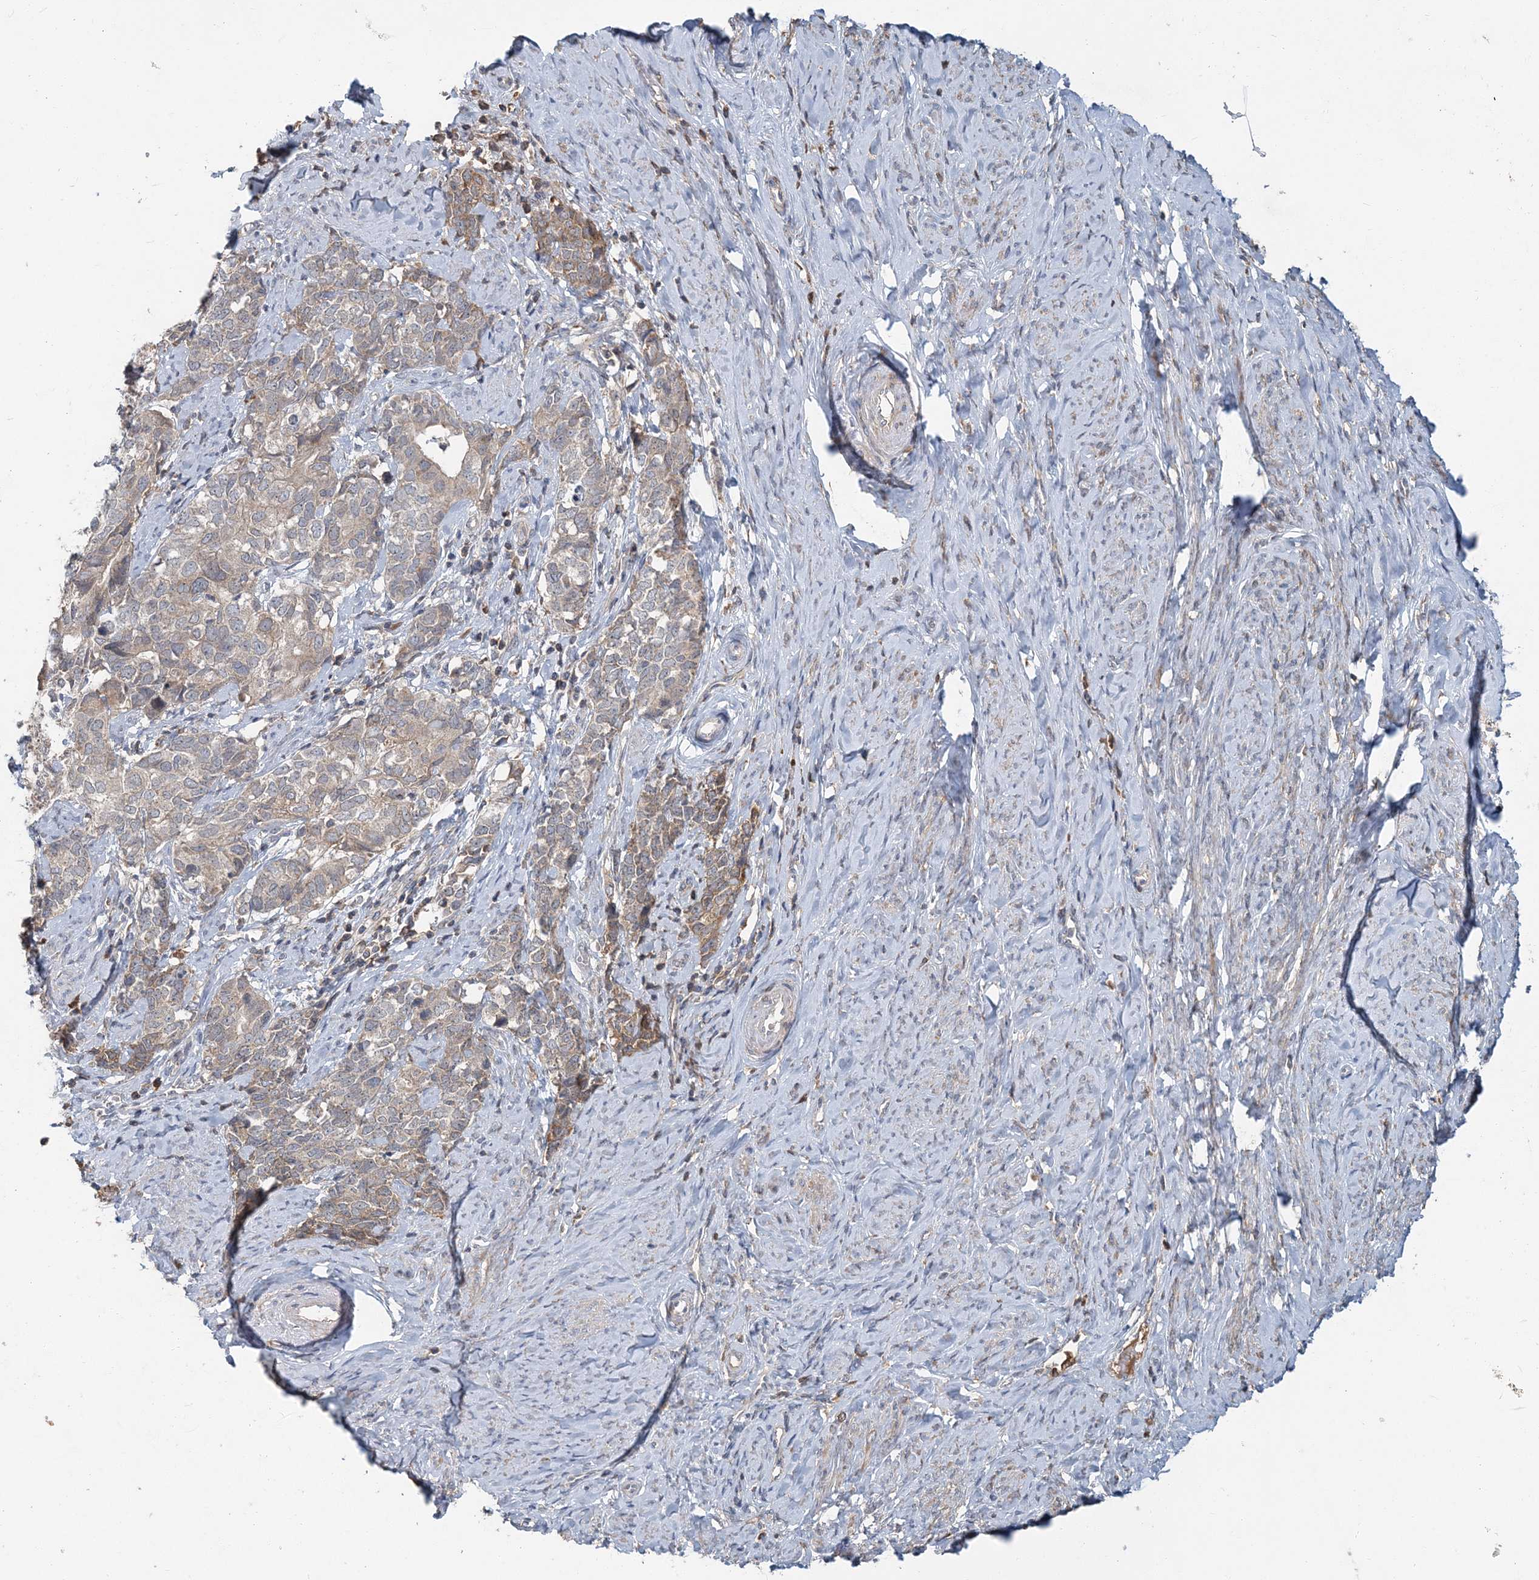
{"staining": {"intensity": "moderate", "quantity": "<25%", "location": "cytoplasmic/membranous"}, "tissue": "cervical cancer", "cell_type": "Tumor cells", "image_type": "cancer", "snomed": [{"axis": "morphology", "description": "Squamous cell carcinoma, NOS"}, {"axis": "topography", "description": "Cervix"}], "caption": "Immunohistochemical staining of cervical cancer (squamous cell carcinoma) displays low levels of moderate cytoplasmic/membranous protein positivity in approximately <25% of tumor cells.", "gene": "RNF25", "patient": {"sex": "female", "age": 63}}